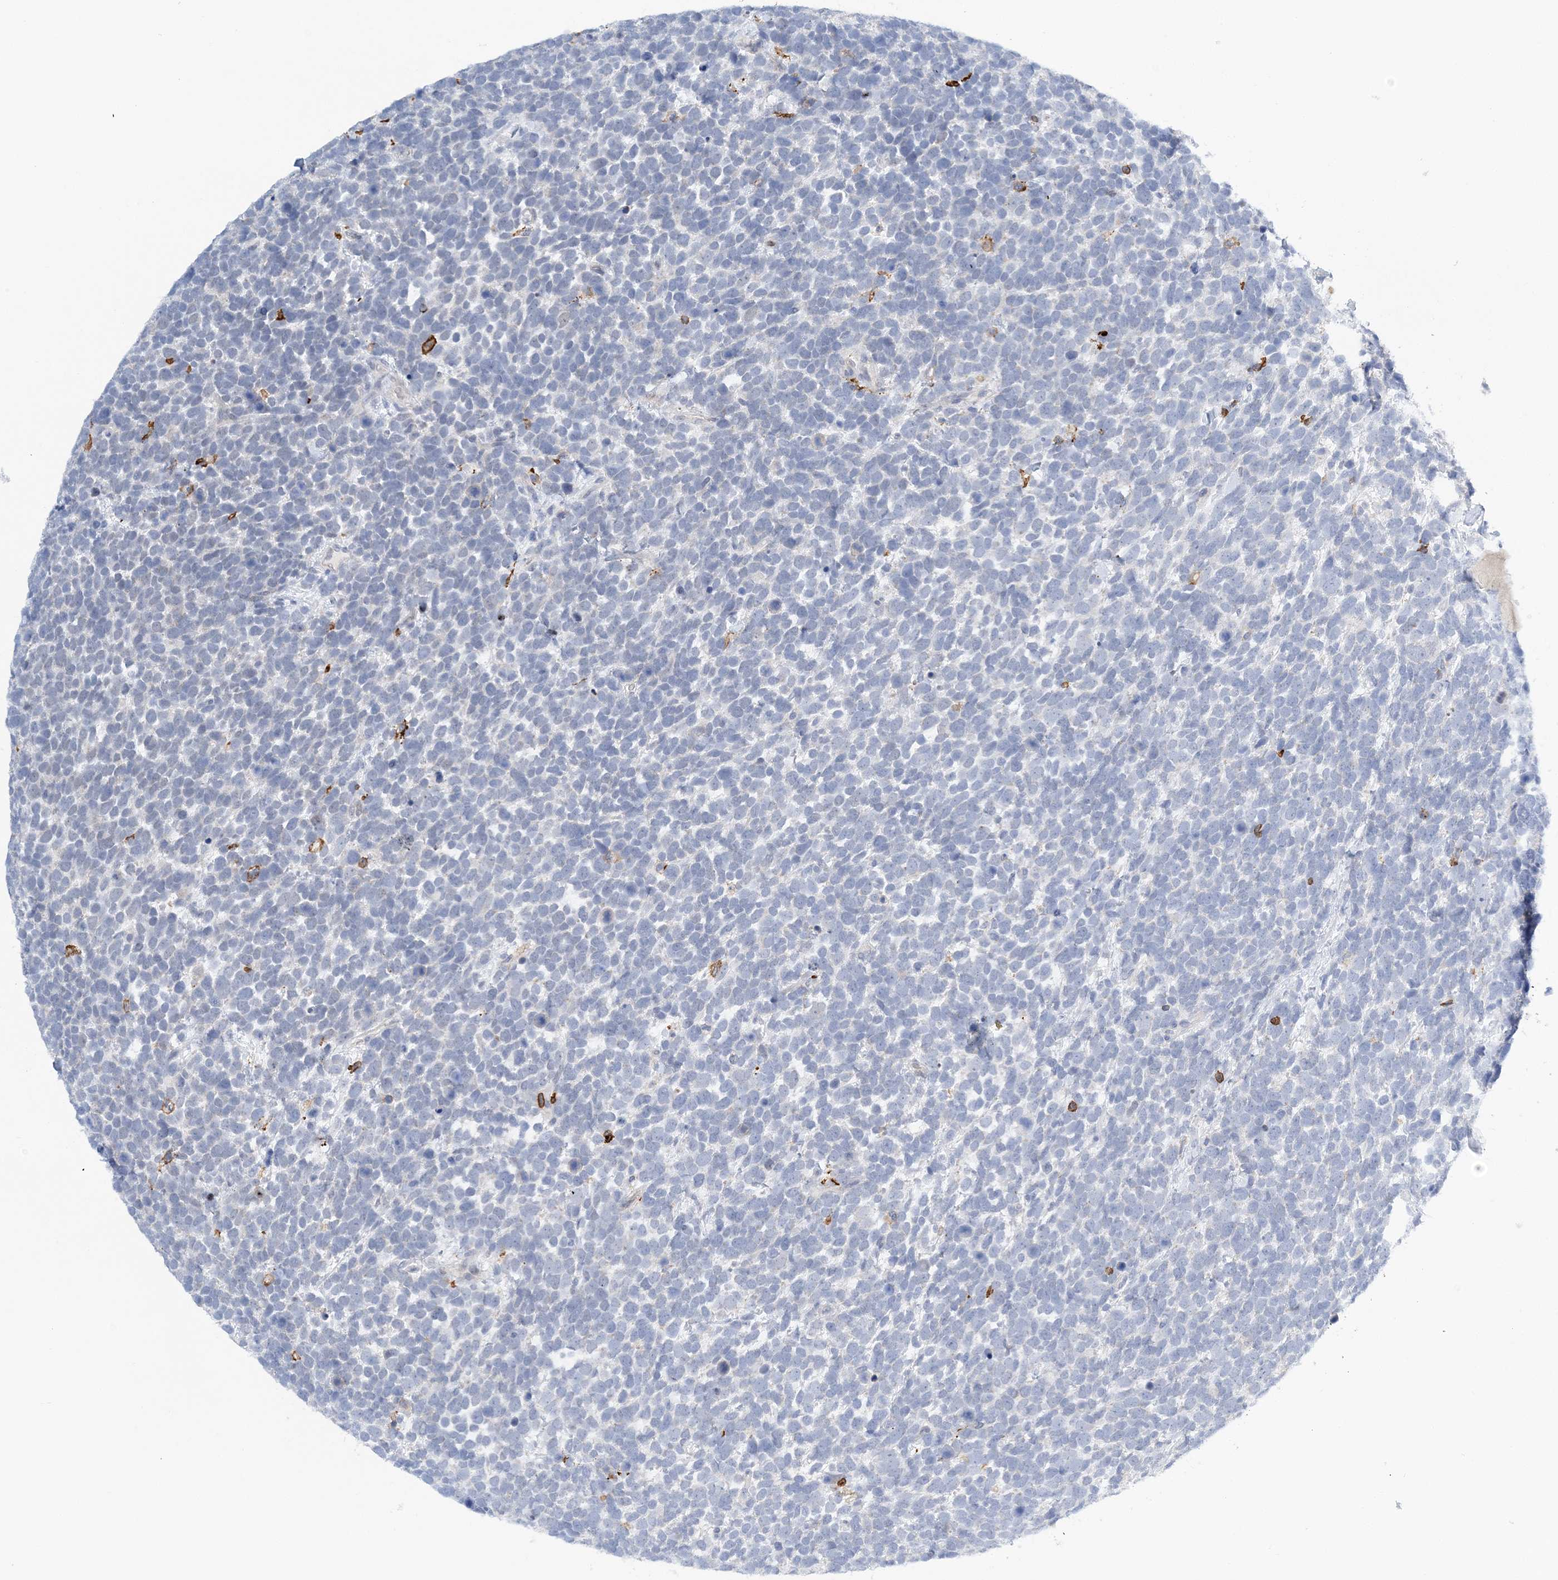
{"staining": {"intensity": "negative", "quantity": "none", "location": "none"}, "tissue": "urothelial cancer", "cell_type": "Tumor cells", "image_type": "cancer", "snomed": [{"axis": "morphology", "description": "Urothelial carcinoma, High grade"}, {"axis": "topography", "description": "Urinary bladder"}], "caption": "Protein analysis of urothelial cancer shows no significant positivity in tumor cells. (DAB IHC visualized using brightfield microscopy, high magnification).", "gene": "PRMT9", "patient": {"sex": "female", "age": 82}}